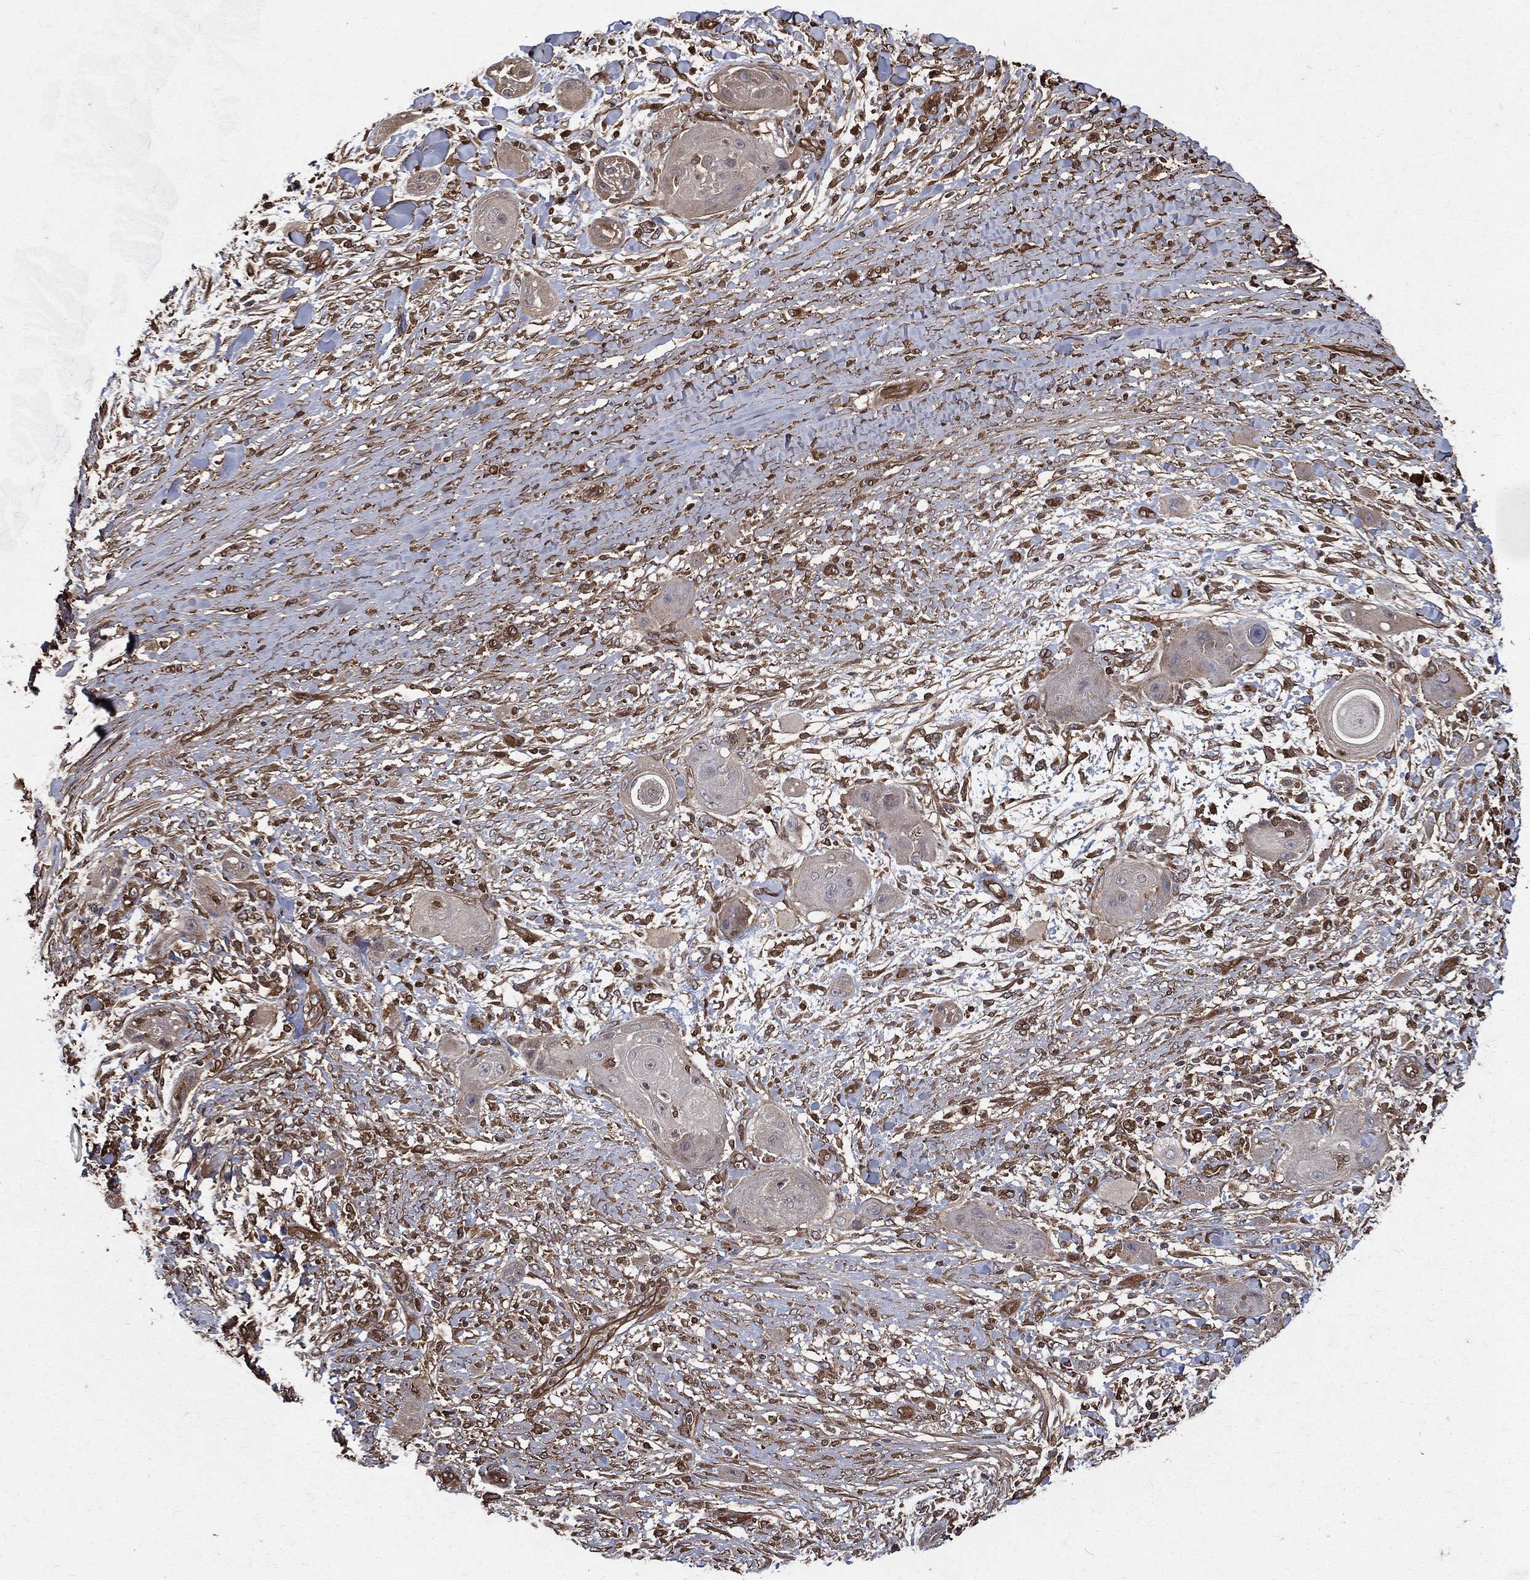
{"staining": {"intensity": "negative", "quantity": "none", "location": "none"}, "tissue": "skin cancer", "cell_type": "Tumor cells", "image_type": "cancer", "snomed": [{"axis": "morphology", "description": "Squamous cell carcinoma, NOS"}, {"axis": "topography", "description": "Skin"}], "caption": "The photomicrograph reveals no significant staining in tumor cells of skin squamous cell carcinoma.", "gene": "DPYSL2", "patient": {"sex": "male", "age": 62}}